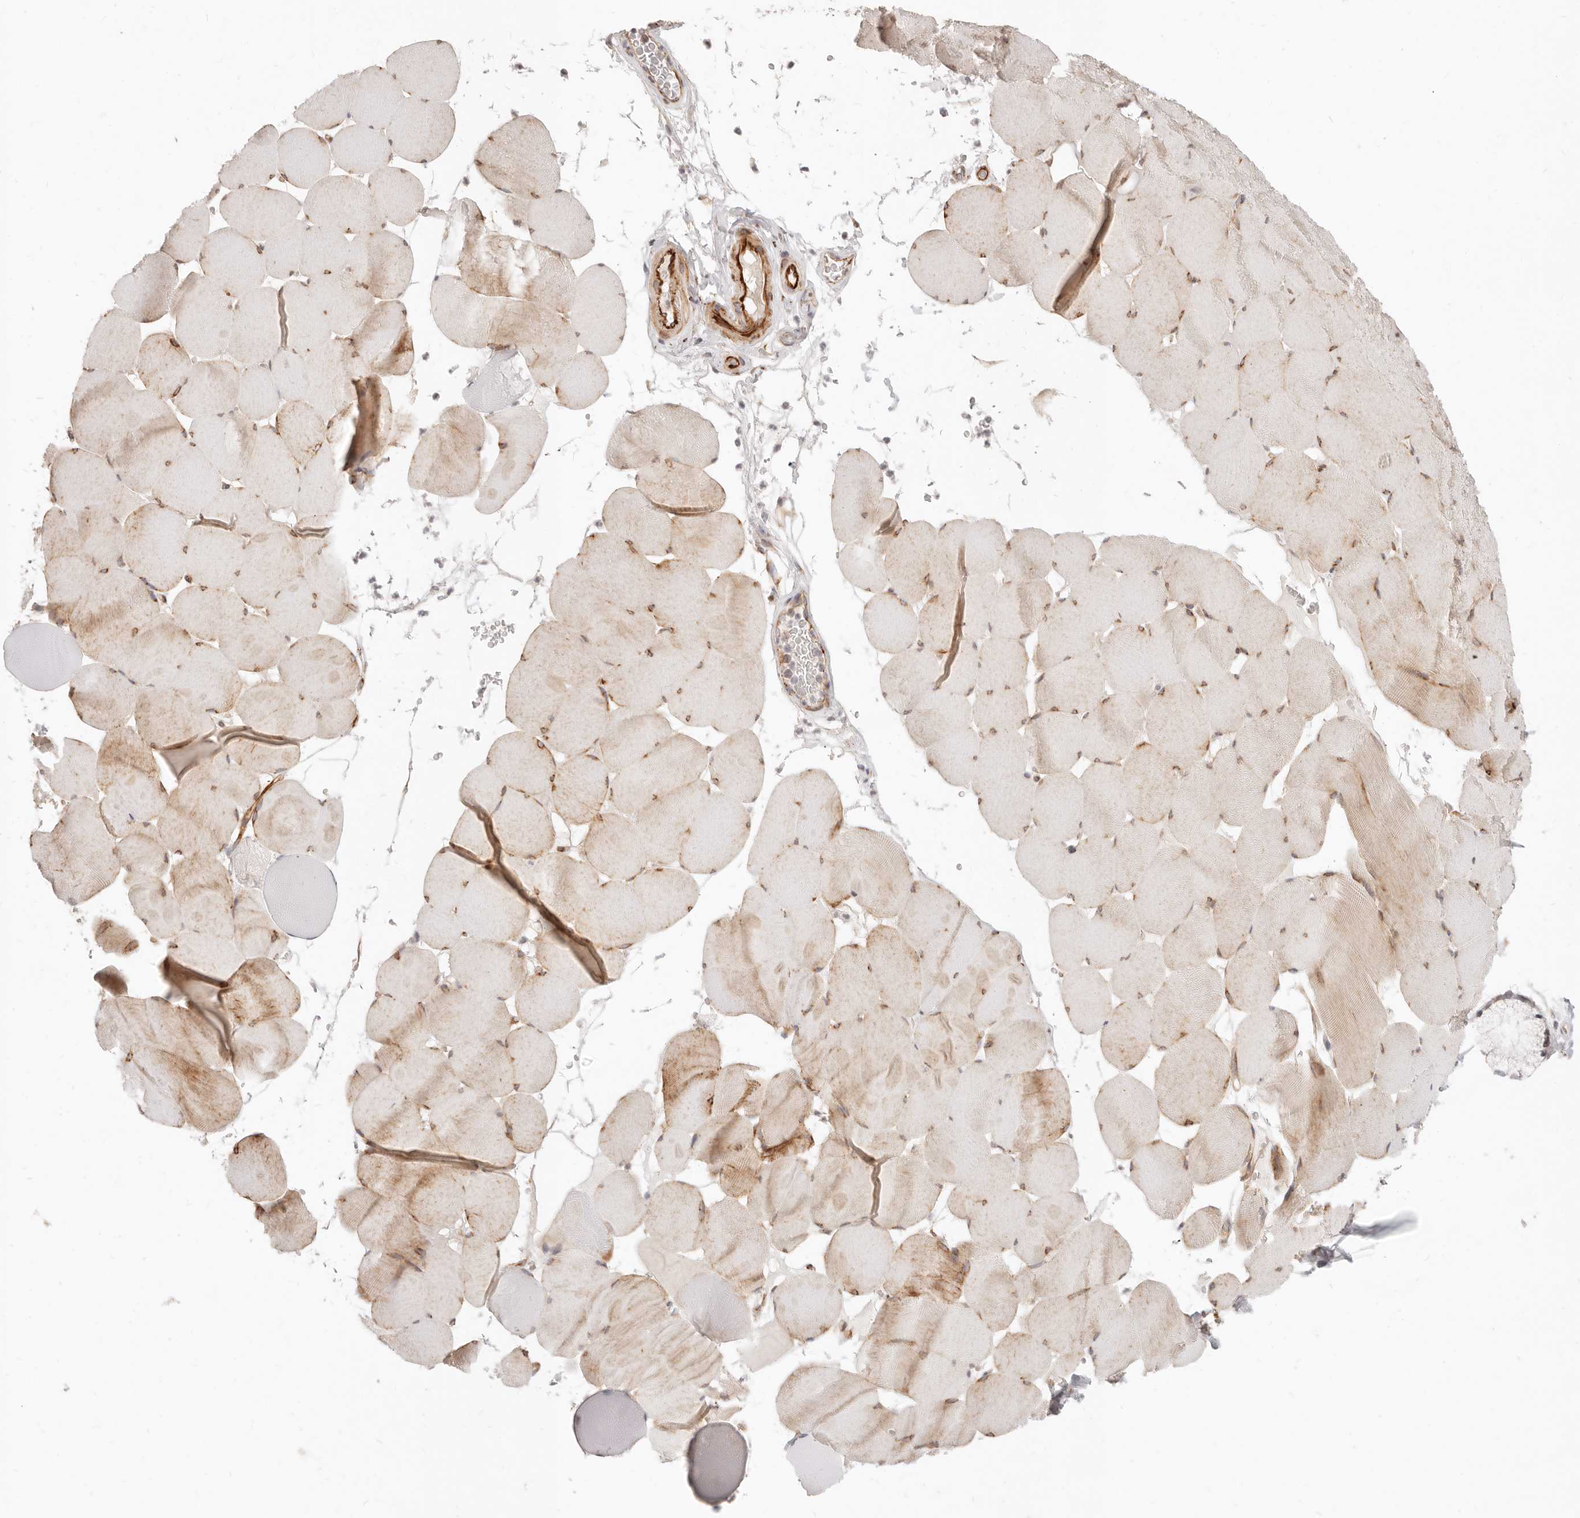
{"staining": {"intensity": "moderate", "quantity": "25%-75%", "location": "cytoplasmic/membranous"}, "tissue": "skeletal muscle", "cell_type": "Myocytes", "image_type": "normal", "snomed": [{"axis": "morphology", "description": "Normal tissue, NOS"}, {"axis": "topography", "description": "Skeletal muscle"}], "caption": "Immunohistochemical staining of normal human skeletal muscle reveals medium levels of moderate cytoplasmic/membranous staining in approximately 25%-75% of myocytes.", "gene": "SASS6", "patient": {"sex": "male", "age": 62}}